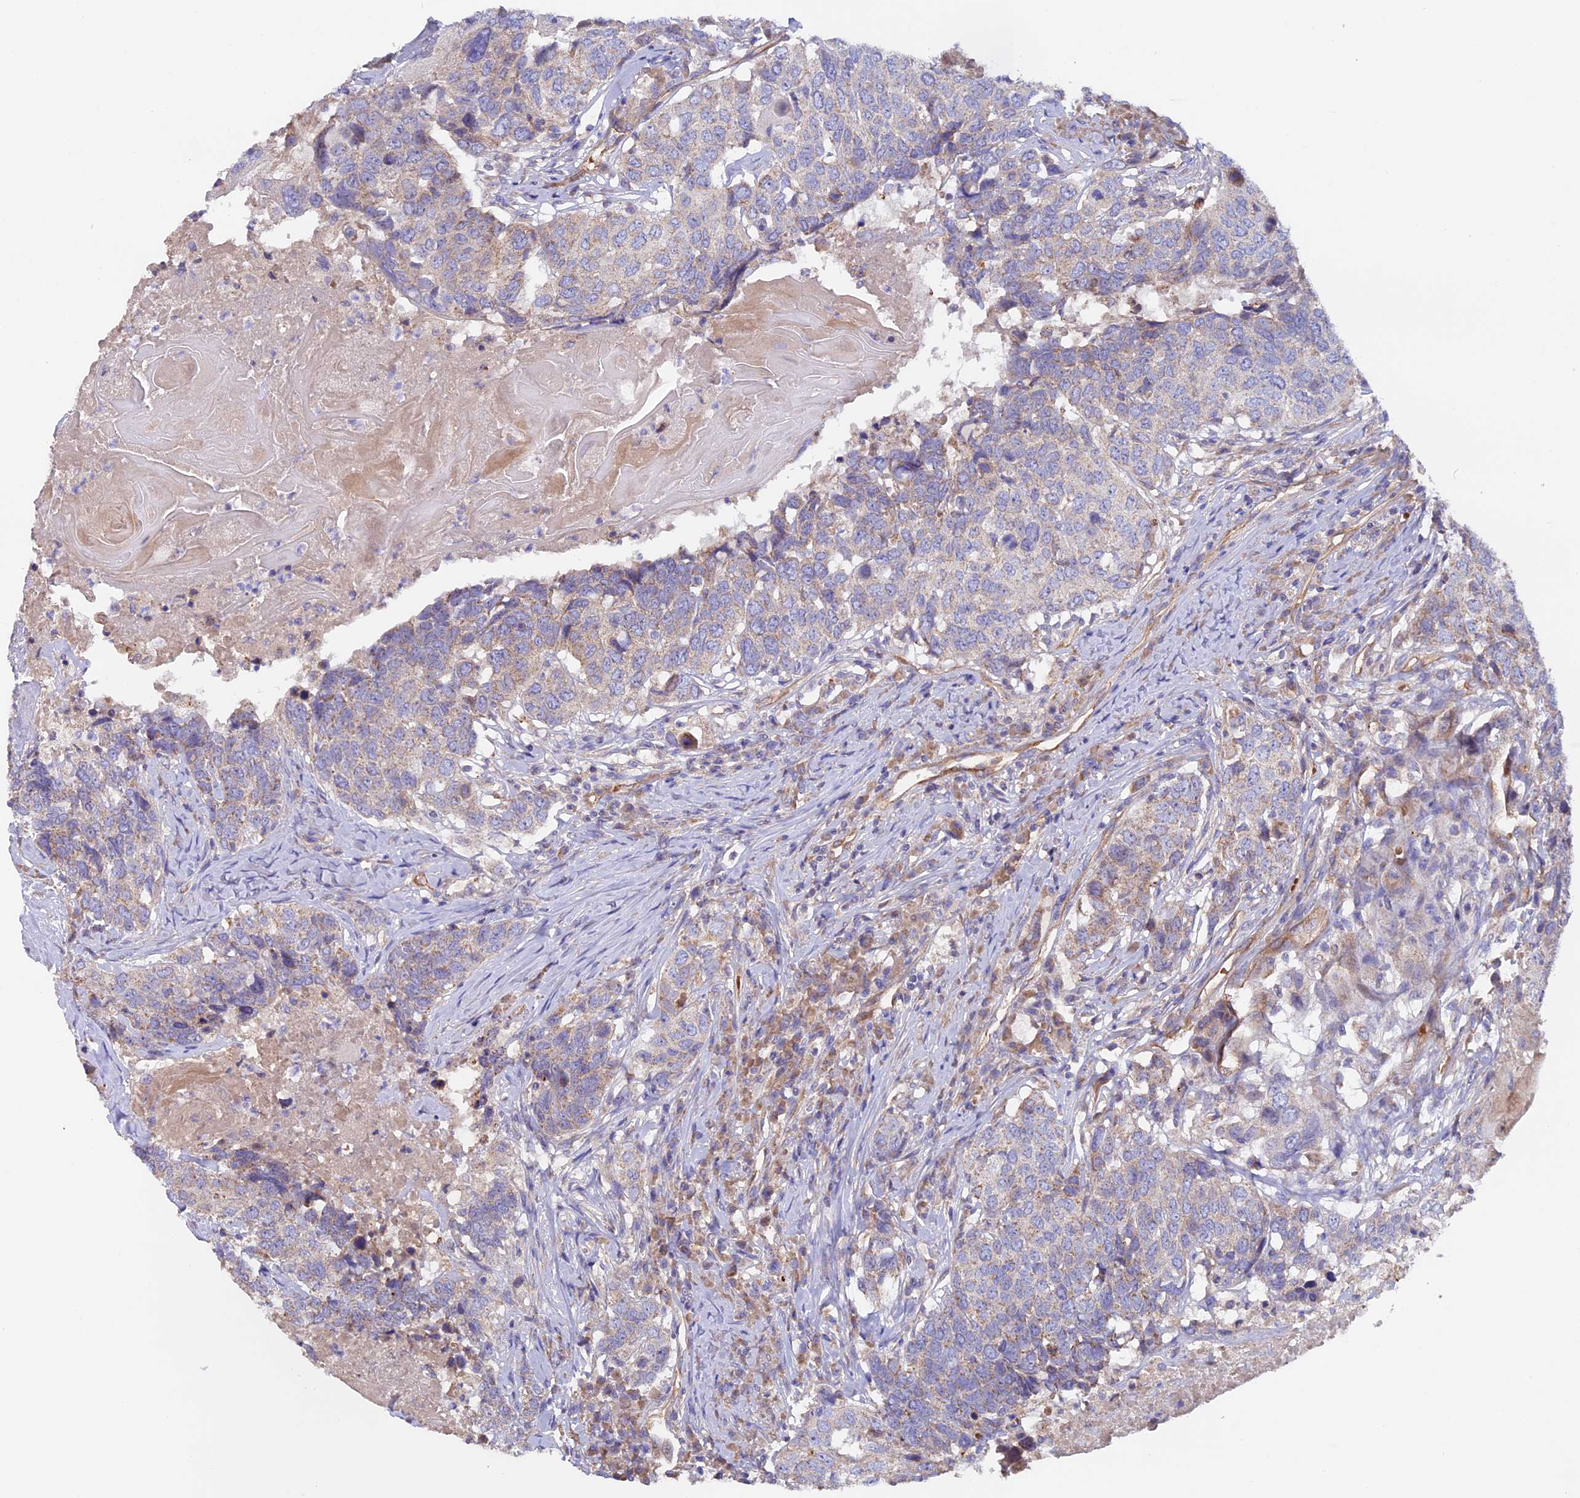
{"staining": {"intensity": "weak", "quantity": "25%-75%", "location": "cytoplasmic/membranous"}, "tissue": "head and neck cancer", "cell_type": "Tumor cells", "image_type": "cancer", "snomed": [{"axis": "morphology", "description": "Squamous cell carcinoma, NOS"}, {"axis": "topography", "description": "Head-Neck"}], "caption": "Immunohistochemical staining of squamous cell carcinoma (head and neck) reveals weak cytoplasmic/membranous protein expression in about 25%-75% of tumor cells.", "gene": "DUS3L", "patient": {"sex": "male", "age": 66}}